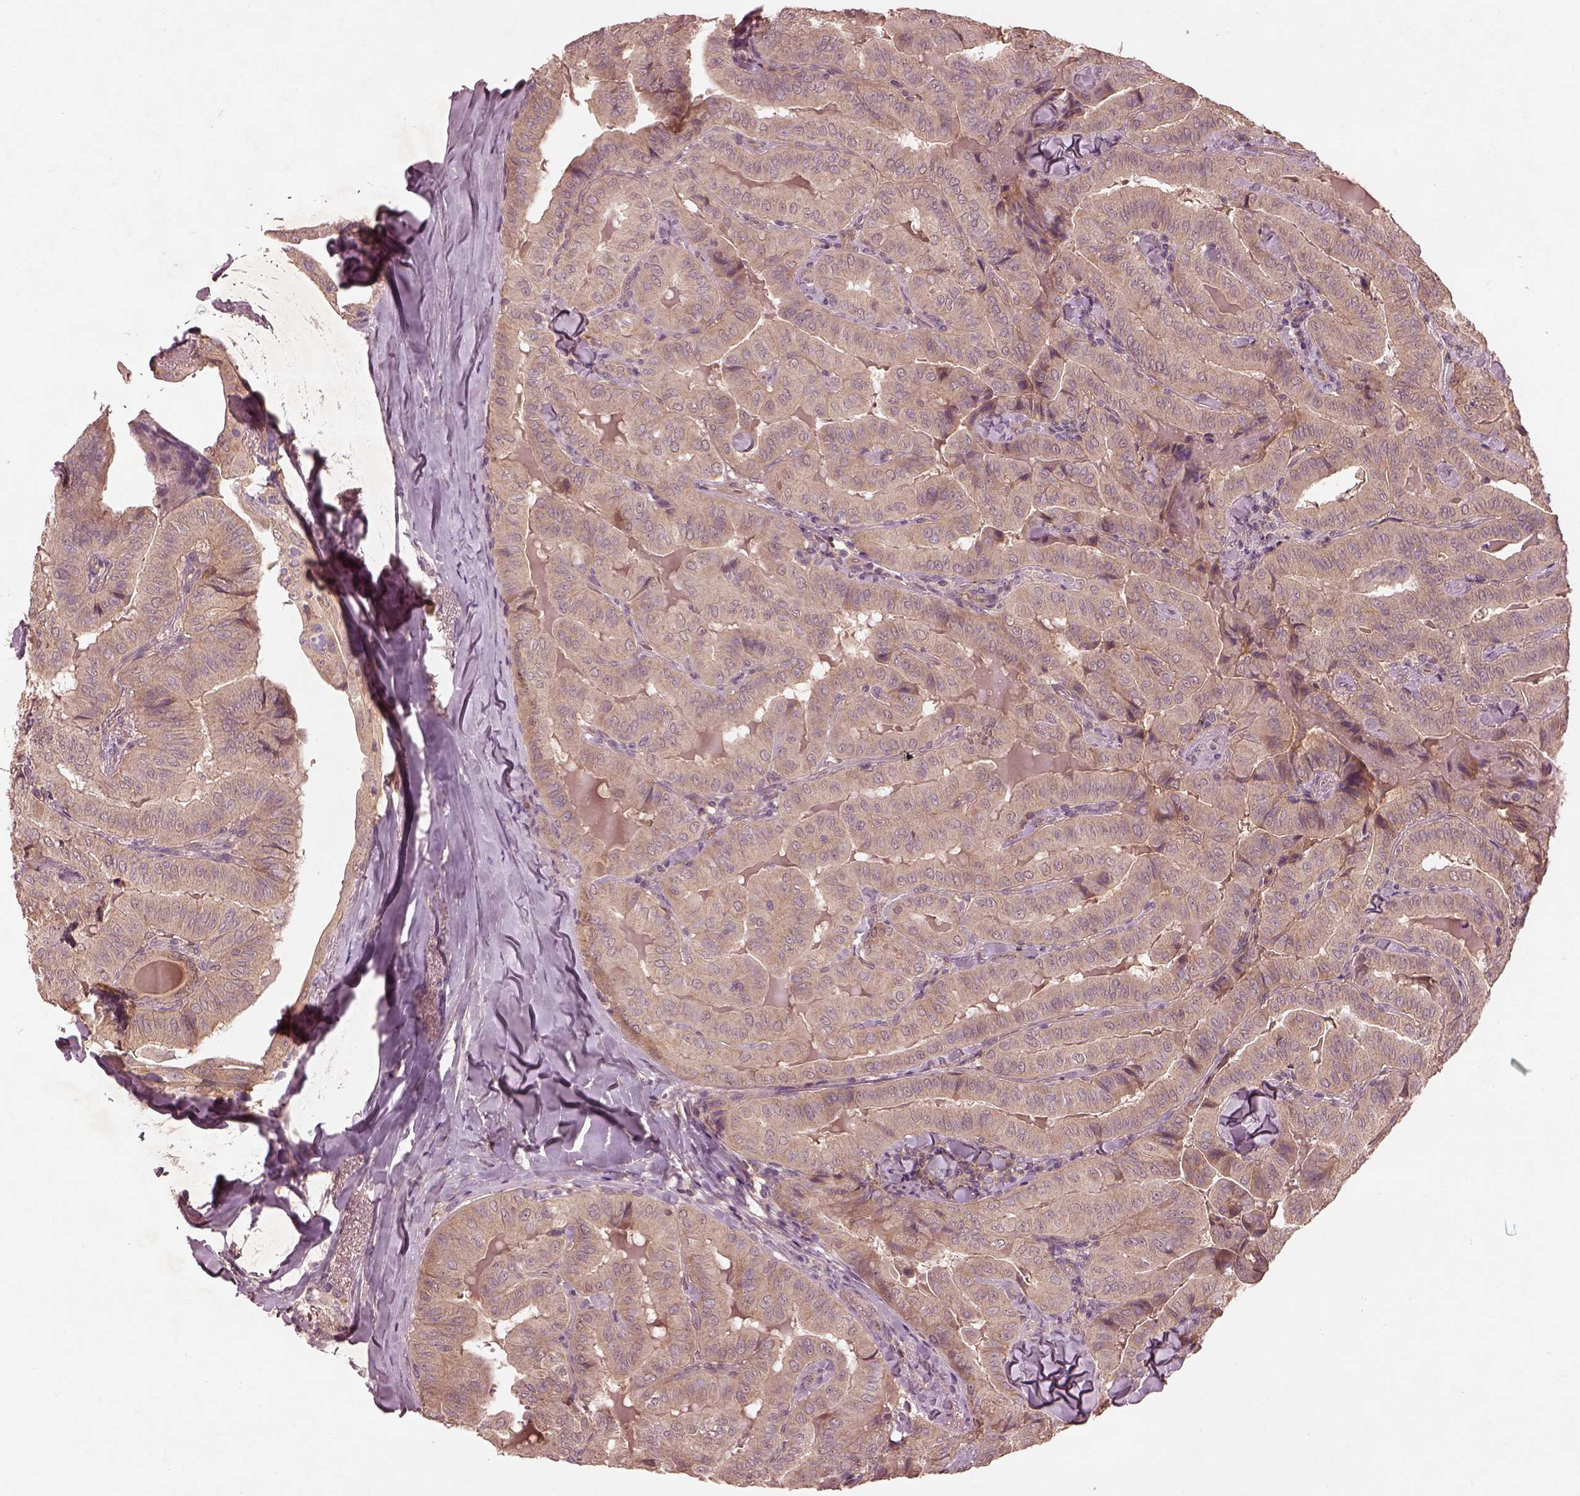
{"staining": {"intensity": "weak", "quantity": ">75%", "location": "cytoplasmic/membranous"}, "tissue": "thyroid cancer", "cell_type": "Tumor cells", "image_type": "cancer", "snomed": [{"axis": "morphology", "description": "Papillary adenocarcinoma, NOS"}, {"axis": "topography", "description": "Thyroid gland"}], "caption": "Immunohistochemical staining of human thyroid cancer (papillary adenocarcinoma) reveals weak cytoplasmic/membranous protein expression in approximately >75% of tumor cells. The protein of interest is stained brown, and the nuclei are stained in blue (DAB (3,3'-diaminobenzidine) IHC with brightfield microscopy, high magnification).", "gene": "FAM234A", "patient": {"sex": "female", "age": 68}}